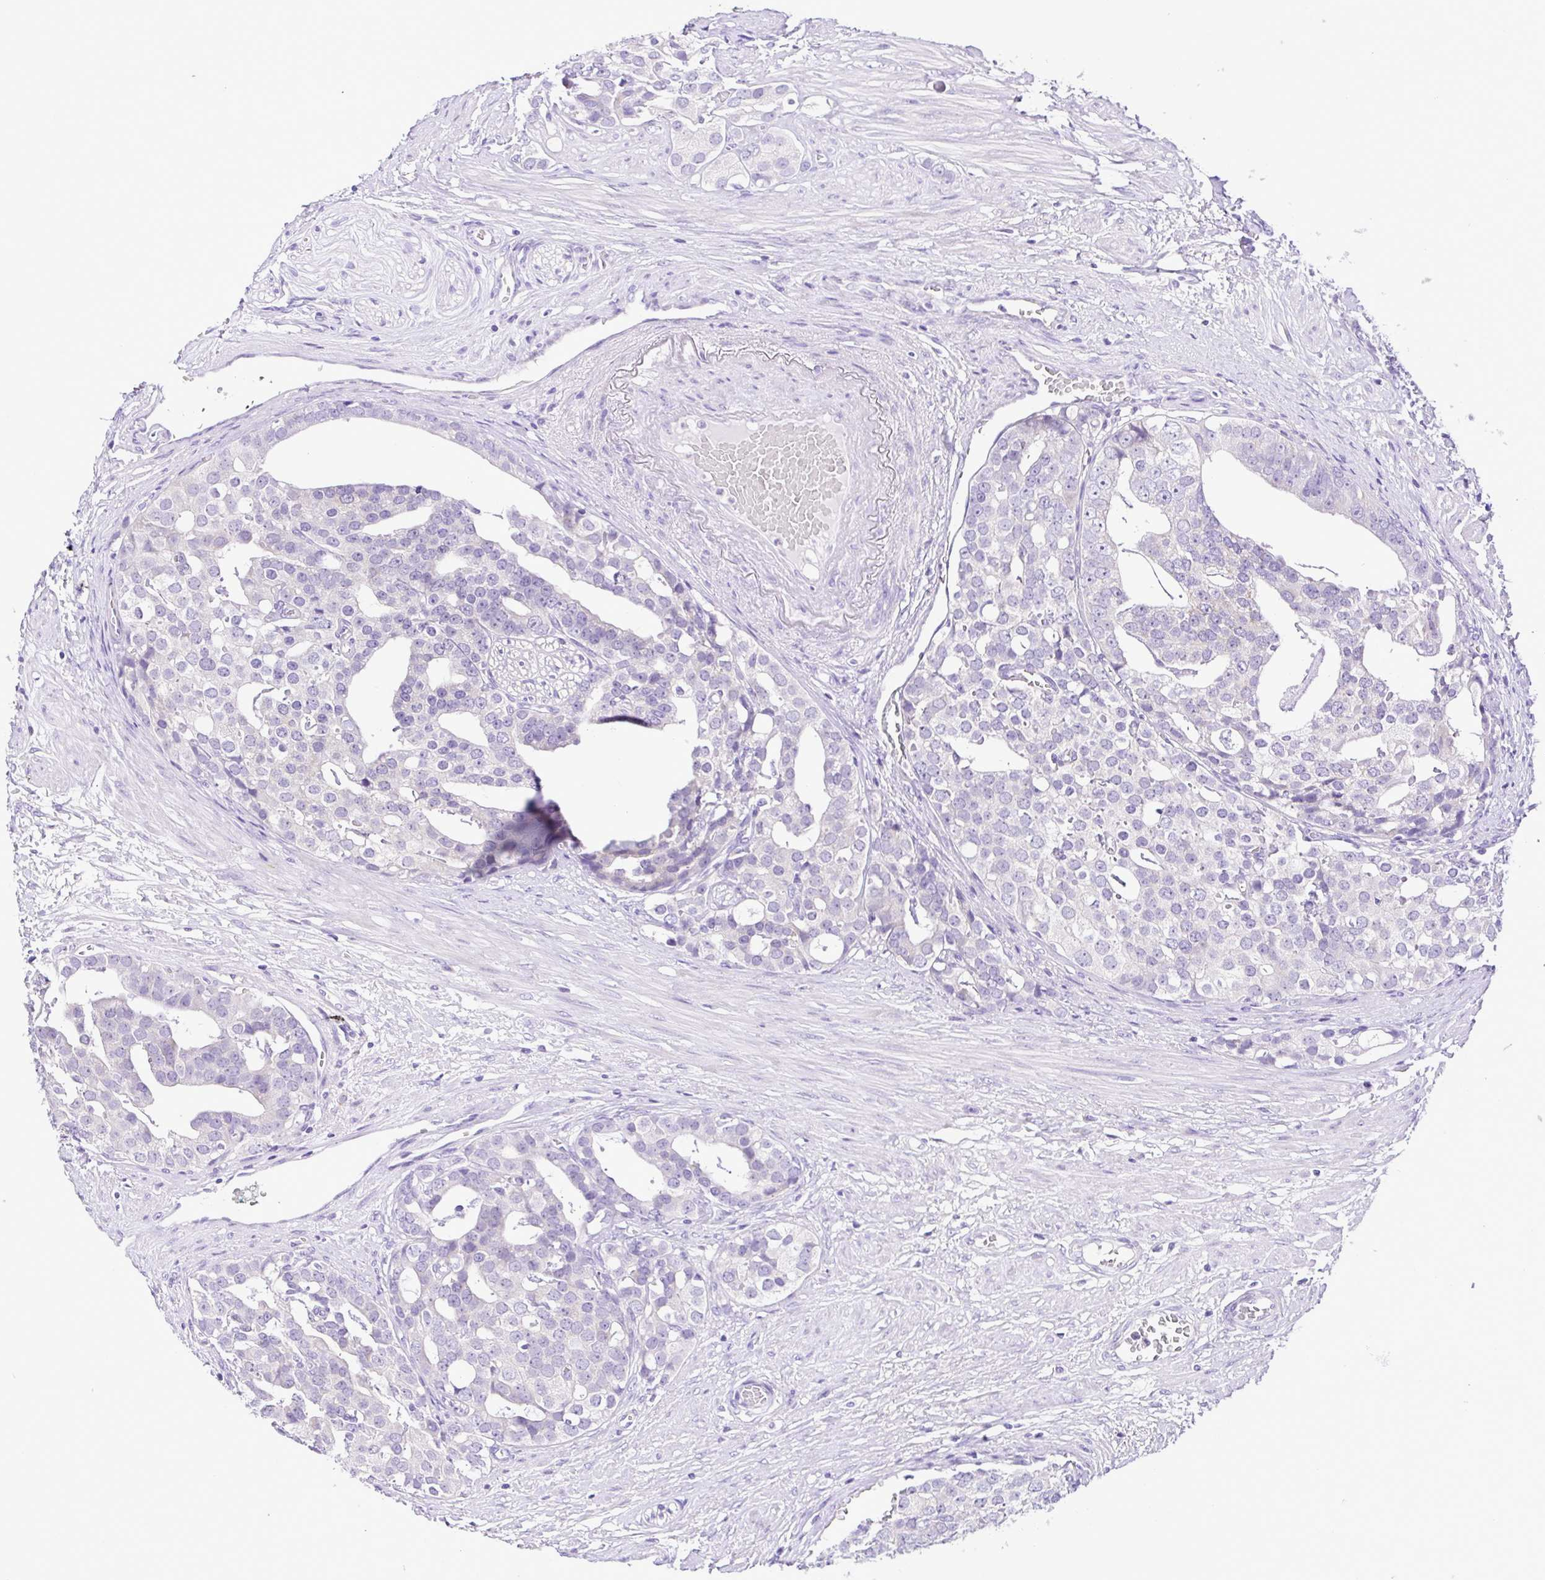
{"staining": {"intensity": "negative", "quantity": "none", "location": "none"}, "tissue": "prostate cancer", "cell_type": "Tumor cells", "image_type": "cancer", "snomed": [{"axis": "morphology", "description": "Adenocarcinoma, High grade"}, {"axis": "topography", "description": "Prostate"}], "caption": "IHC of prostate adenocarcinoma (high-grade) reveals no expression in tumor cells.", "gene": "SYT1", "patient": {"sex": "male", "age": 71}}